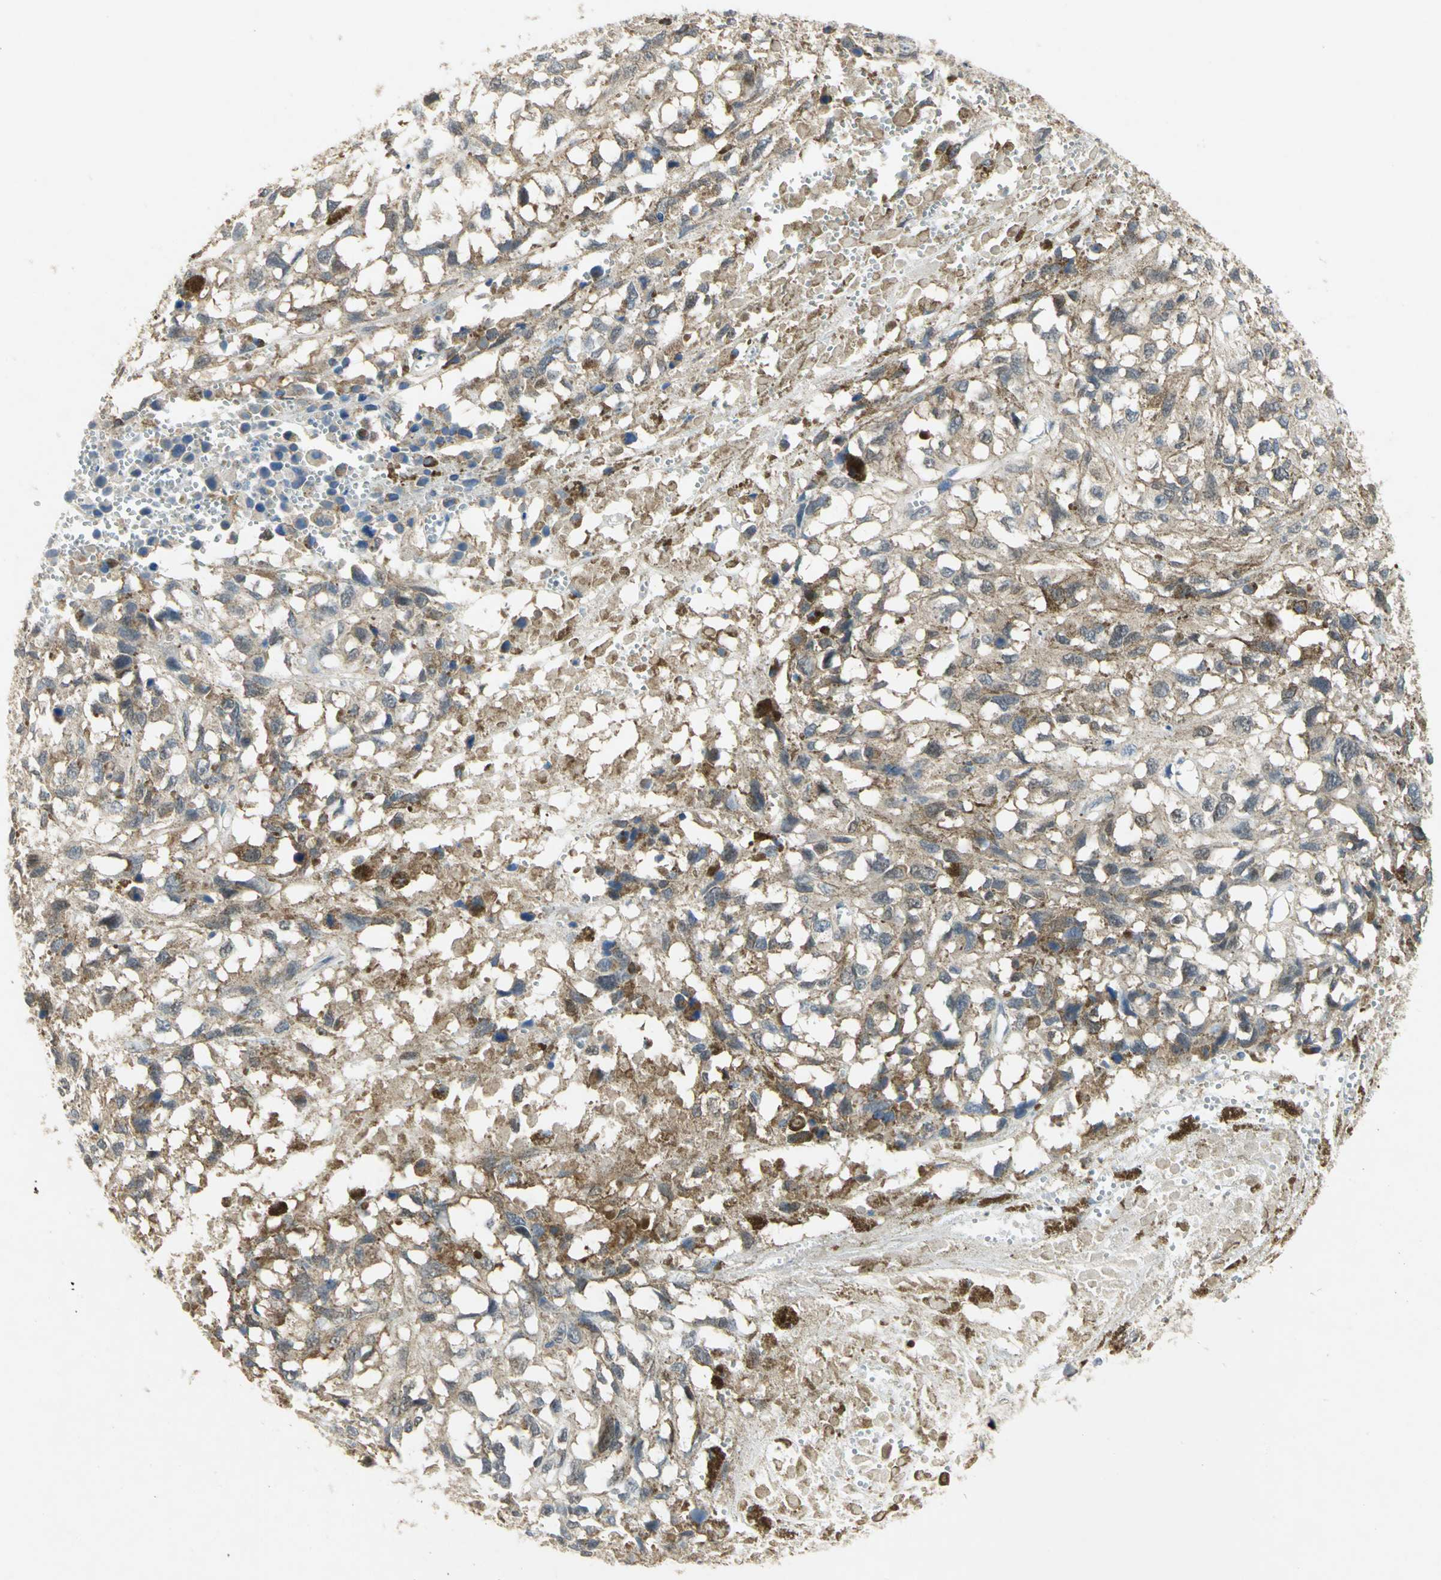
{"staining": {"intensity": "weak", "quantity": "<25%", "location": "cytoplasmic/membranous"}, "tissue": "melanoma", "cell_type": "Tumor cells", "image_type": "cancer", "snomed": [{"axis": "morphology", "description": "Malignant melanoma, Metastatic site"}, {"axis": "topography", "description": "Lymph node"}], "caption": "Immunohistochemistry of melanoma demonstrates no expression in tumor cells.", "gene": "PPIA", "patient": {"sex": "male", "age": 59}}